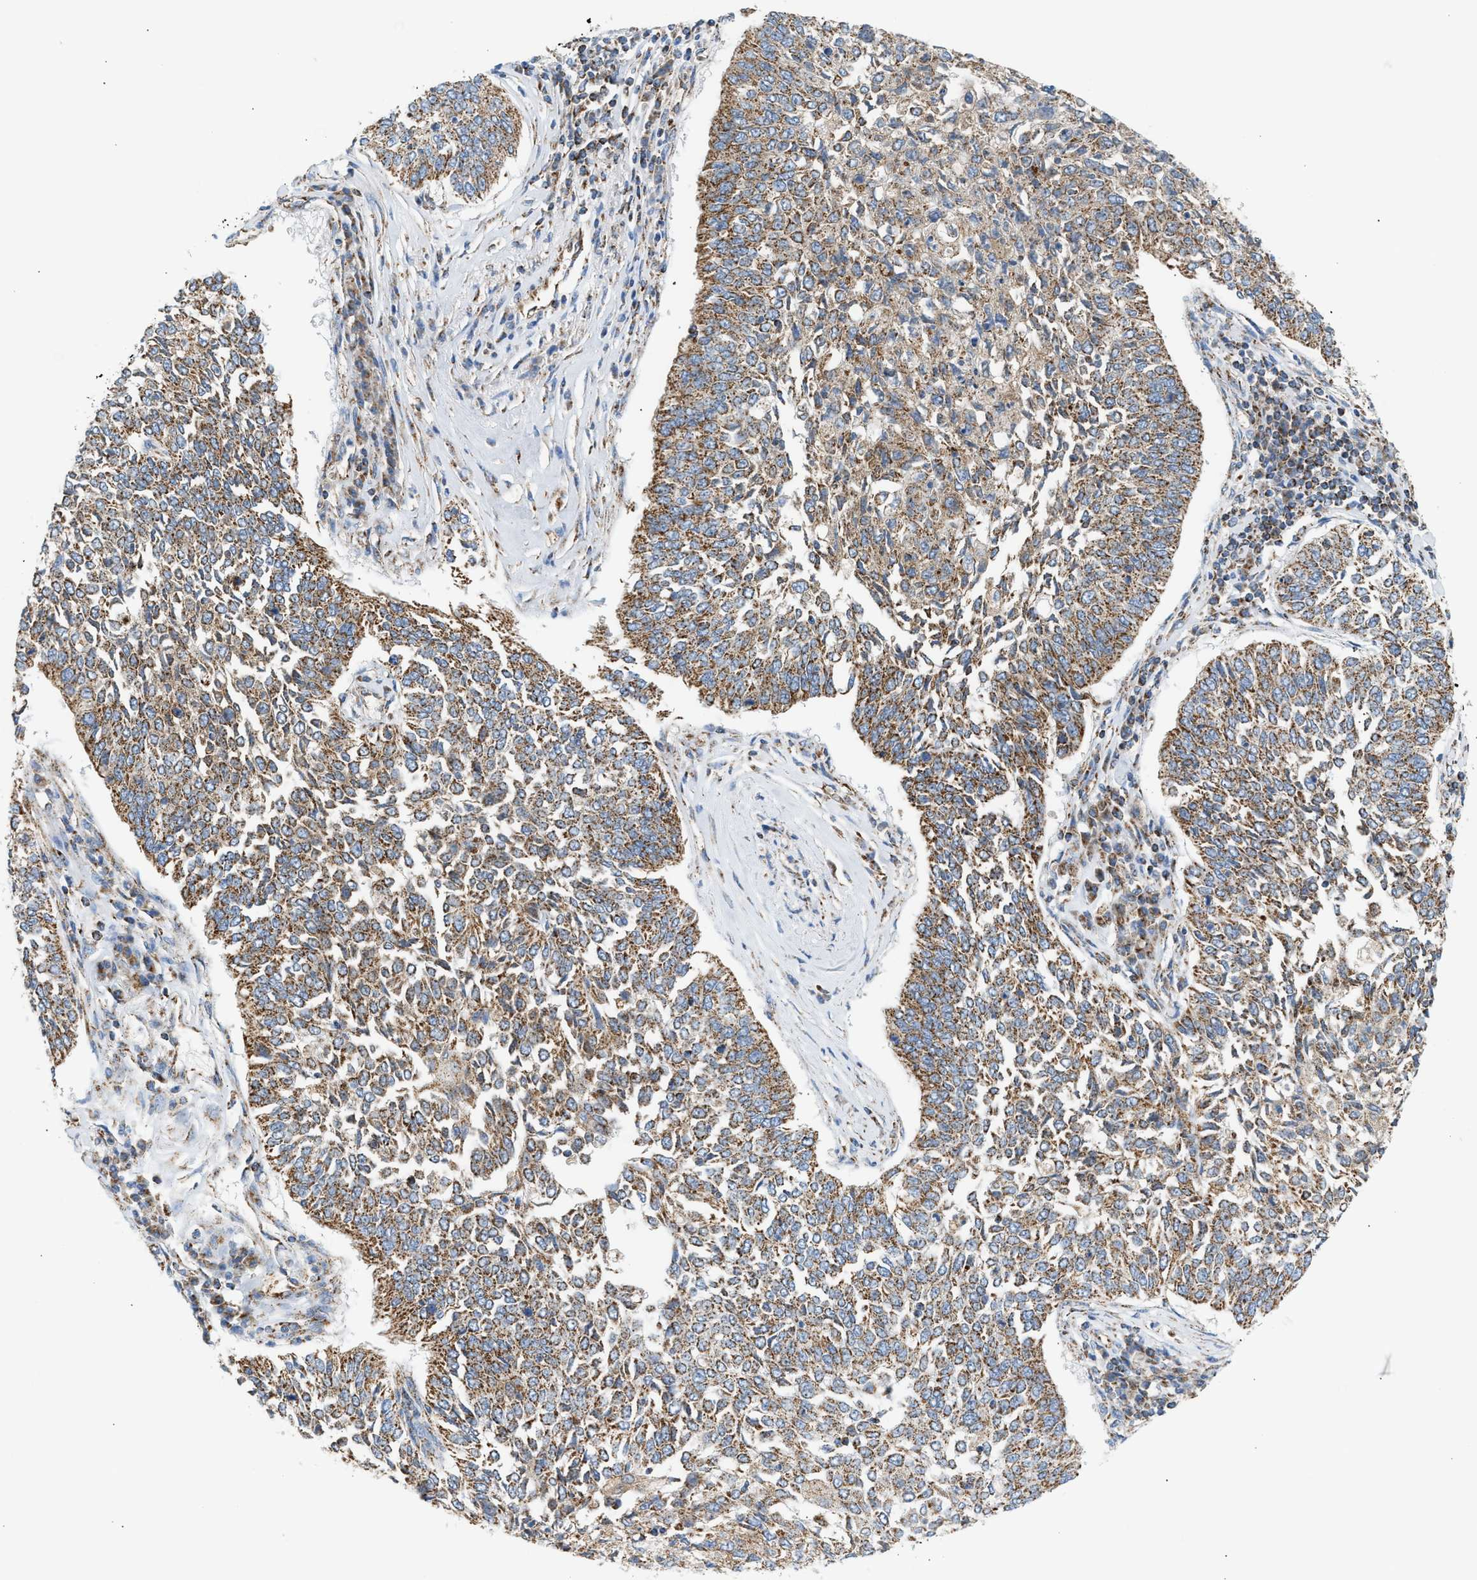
{"staining": {"intensity": "moderate", "quantity": ">75%", "location": "cytoplasmic/membranous"}, "tissue": "lung cancer", "cell_type": "Tumor cells", "image_type": "cancer", "snomed": [{"axis": "morphology", "description": "Normal tissue, NOS"}, {"axis": "morphology", "description": "Squamous cell carcinoma, NOS"}, {"axis": "topography", "description": "Cartilage tissue"}, {"axis": "topography", "description": "Bronchus"}, {"axis": "topography", "description": "Lung"}], "caption": "Squamous cell carcinoma (lung) stained with a protein marker displays moderate staining in tumor cells.", "gene": "OGDH", "patient": {"sex": "female", "age": 49}}